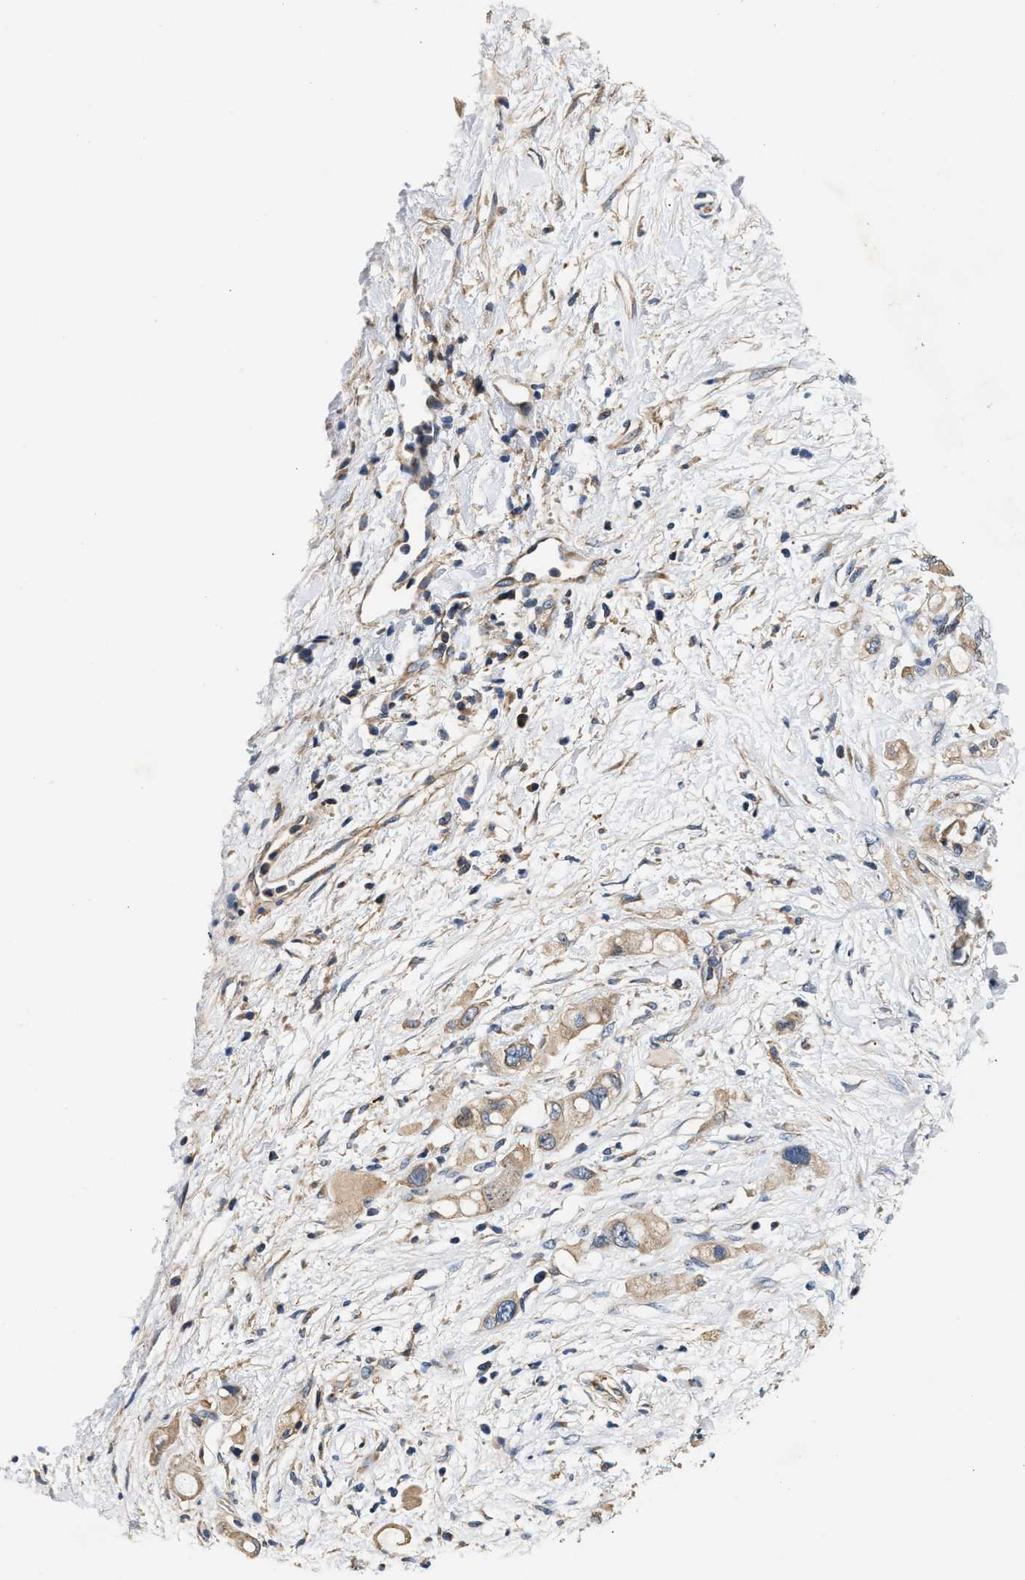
{"staining": {"intensity": "moderate", "quantity": ">75%", "location": "cytoplasmic/membranous"}, "tissue": "pancreatic cancer", "cell_type": "Tumor cells", "image_type": "cancer", "snomed": [{"axis": "morphology", "description": "Adenocarcinoma, NOS"}, {"axis": "topography", "description": "Pancreas"}], "caption": "DAB (3,3'-diaminobenzidine) immunohistochemical staining of human pancreatic cancer (adenocarcinoma) demonstrates moderate cytoplasmic/membranous protein expression in about >75% of tumor cells.", "gene": "TEX2", "patient": {"sex": "female", "age": 56}}